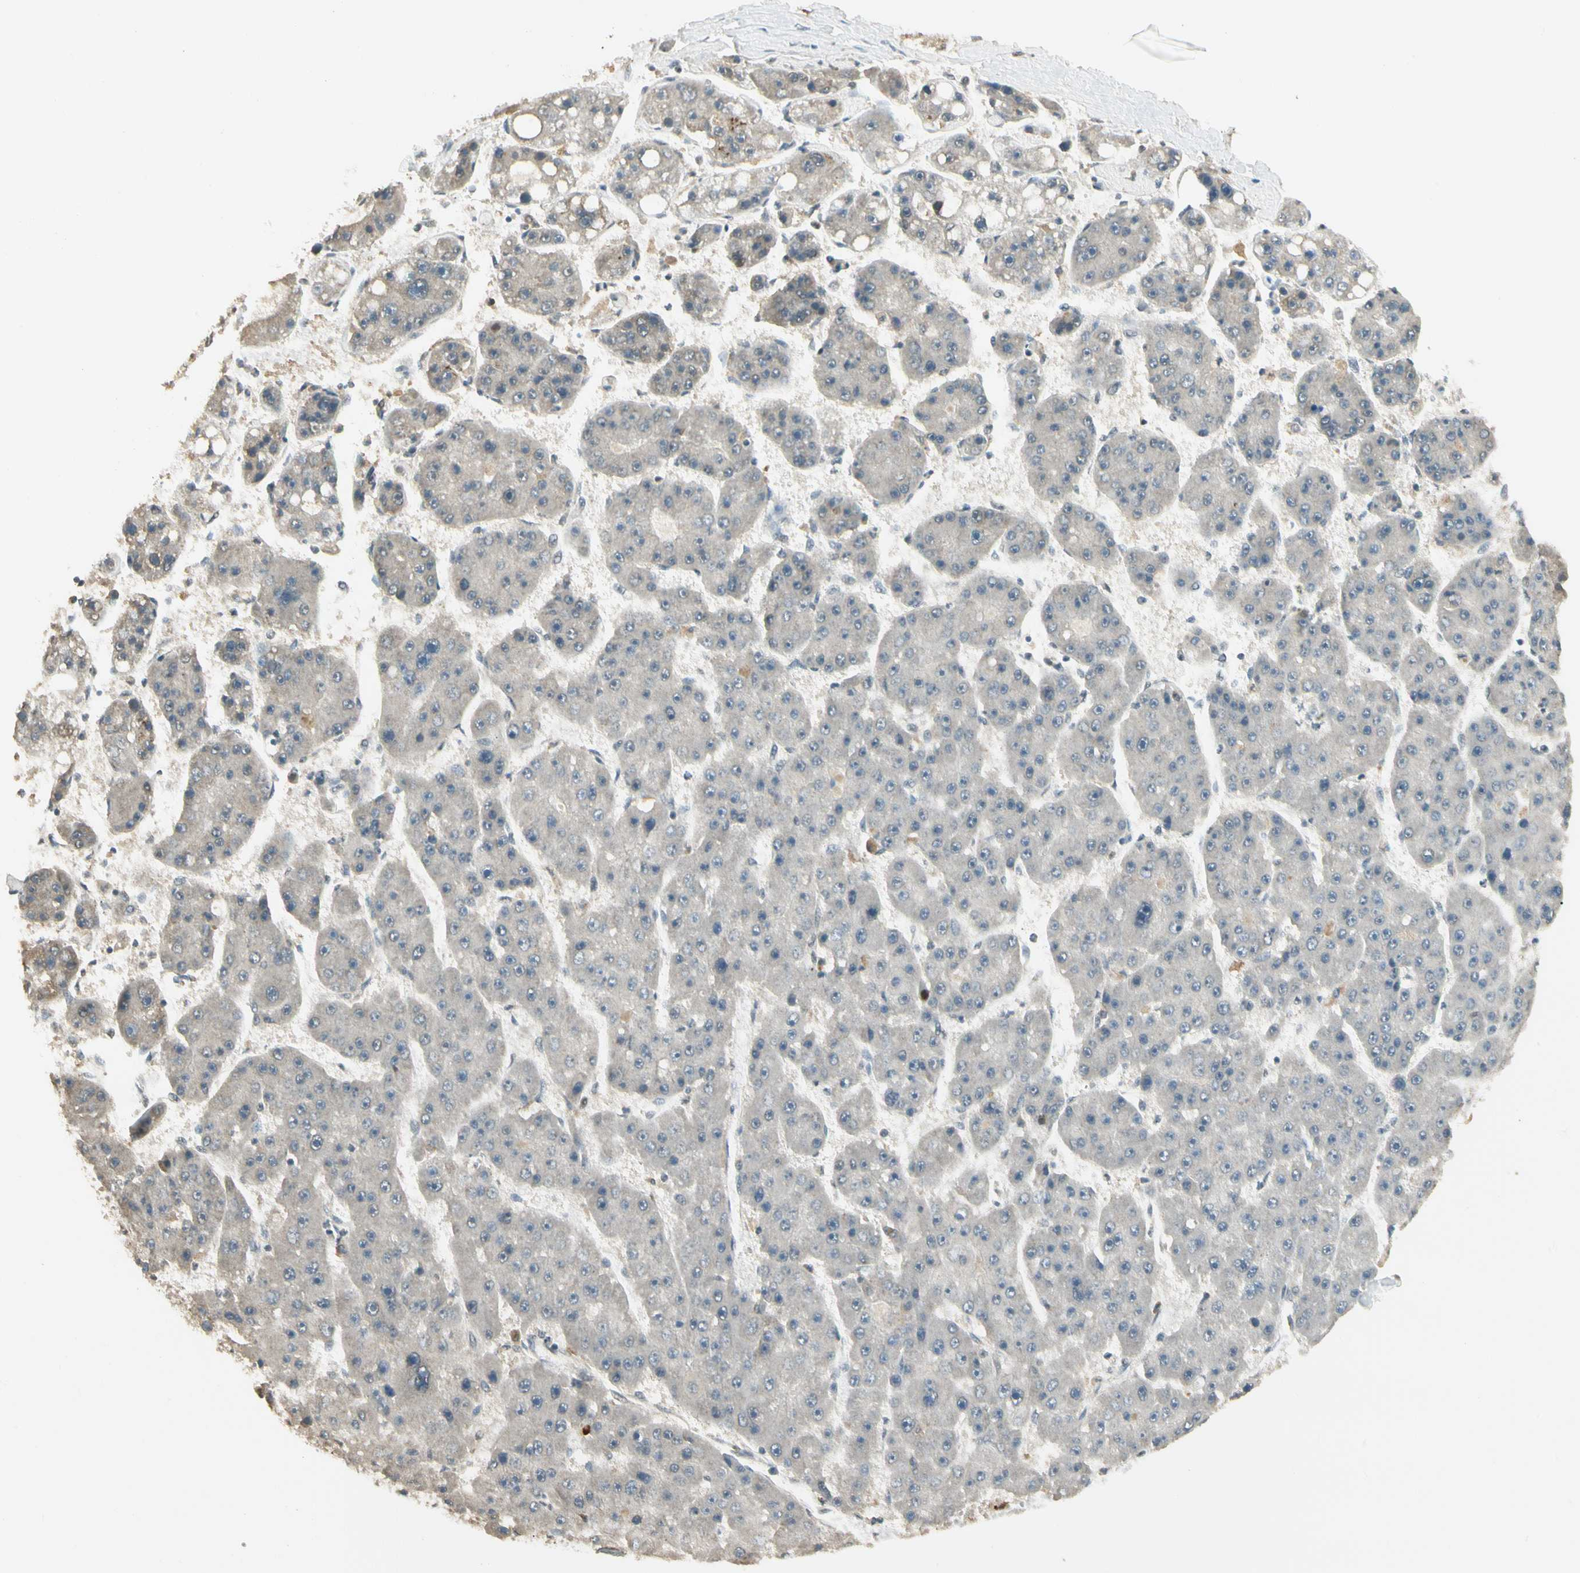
{"staining": {"intensity": "negative", "quantity": "none", "location": "none"}, "tissue": "liver cancer", "cell_type": "Tumor cells", "image_type": "cancer", "snomed": [{"axis": "morphology", "description": "Carcinoma, Hepatocellular, NOS"}, {"axis": "topography", "description": "Liver"}], "caption": "Tumor cells are negative for protein expression in human liver cancer (hepatocellular carcinoma).", "gene": "SGCA", "patient": {"sex": "female", "age": 61}}